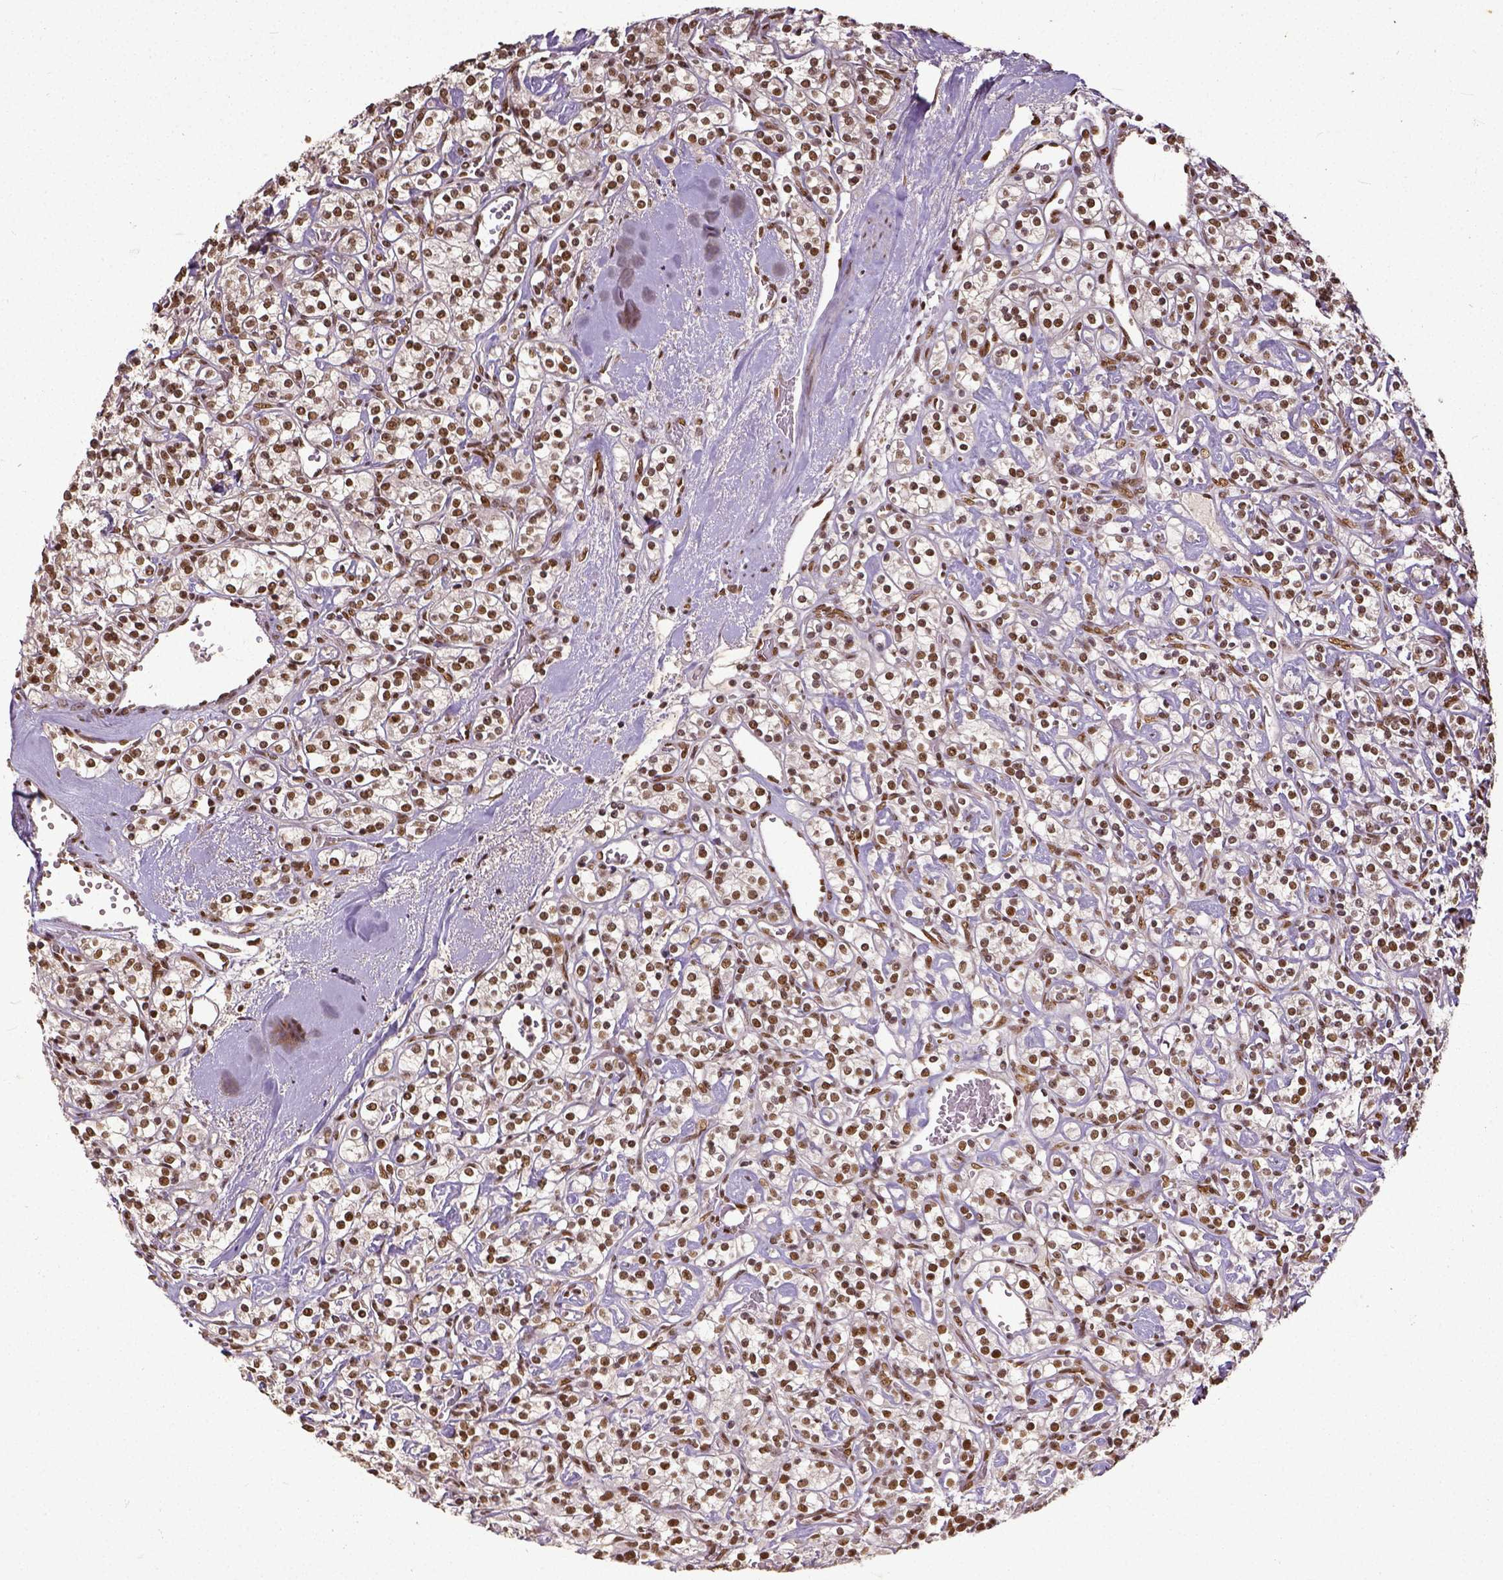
{"staining": {"intensity": "strong", "quantity": ">75%", "location": "nuclear"}, "tissue": "renal cancer", "cell_type": "Tumor cells", "image_type": "cancer", "snomed": [{"axis": "morphology", "description": "Adenocarcinoma, NOS"}, {"axis": "topography", "description": "Kidney"}], "caption": "Immunohistochemistry (IHC) of human renal cancer (adenocarcinoma) reveals high levels of strong nuclear staining in approximately >75% of tumor cells.", "gene": "ATRX", "patient": {"sex": "male", "age": 77}}